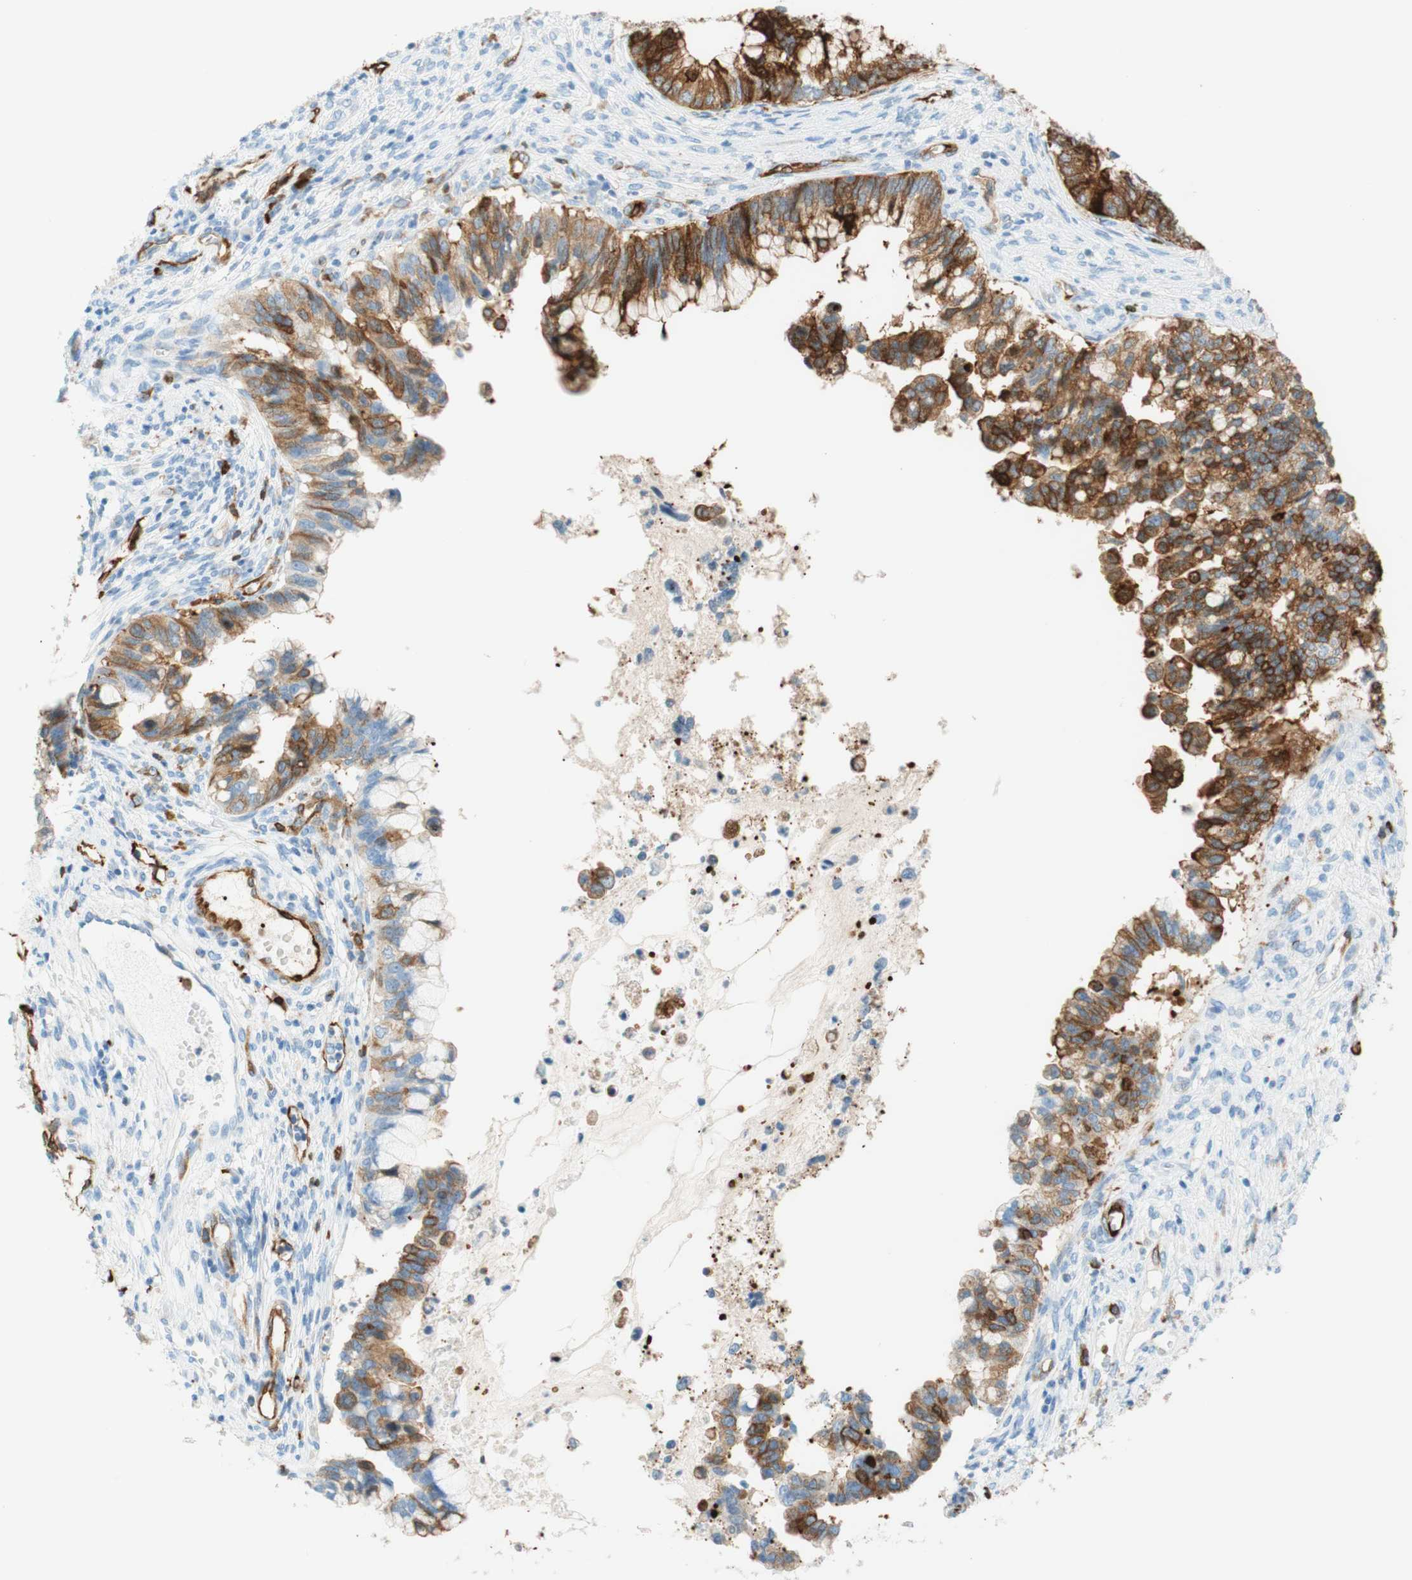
{"staining": {"intensity": "strong", "quantity": "25%-75%", "location": "cytoplasmic/membranous"}, "tissue": "cervical cancer", "cell_type": "Tumor cells", "image_type": "cancer", "snomed": [{"axis": "morphology", "description": "Adenocarcinoma, NOS"}, {"axis": "topography", "description": "Cervix"}], "caption": "Human adenocarcinoma (cervical) stained for a protein (brown) displays strong cytoplasmic/membranous positive positivity in about 25%-75% of tumor cells.", "gene": "STMN1", "patient": {"sex": "female", "age": 44}}